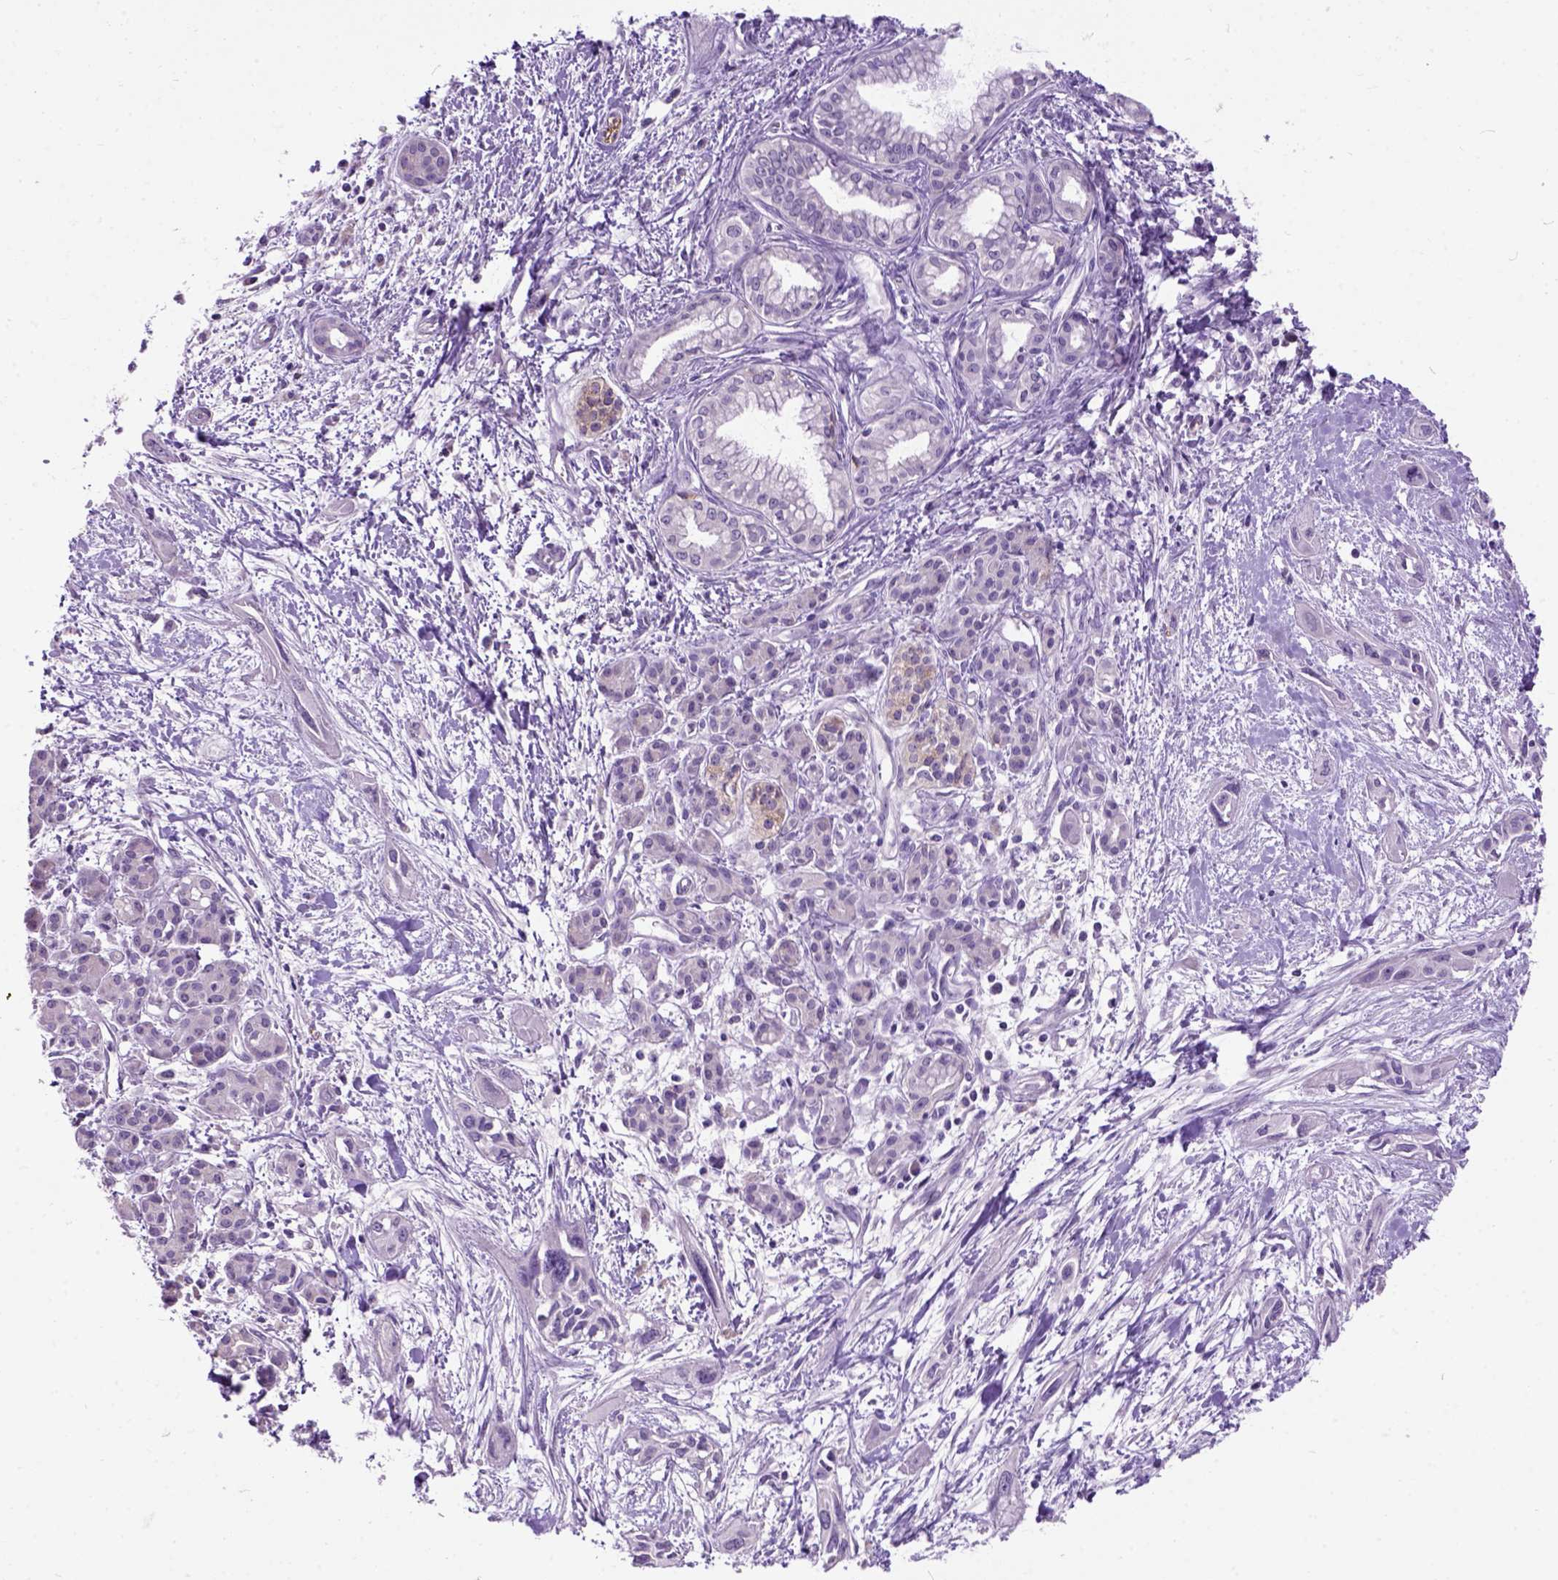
{"staining": {"intensity": "negative", "quantity": "none", "location": "none"}, "tissue": "pancreatic cancer", "cell_type": "Tumor cells", "image_type": "cancer", "snomed": [{"axis": "morphology", "description": "Adenocarcinoma, NOS"}, {"axis": "topography", "description": "Pancreas"}], "caption": "Adenocarcinoma (pancreatic) was stained to show a protein in brown. There is no significant positivity in tumor cells.", "gene": "MAPT", "patient": {"sex": "female", "age": 55}}